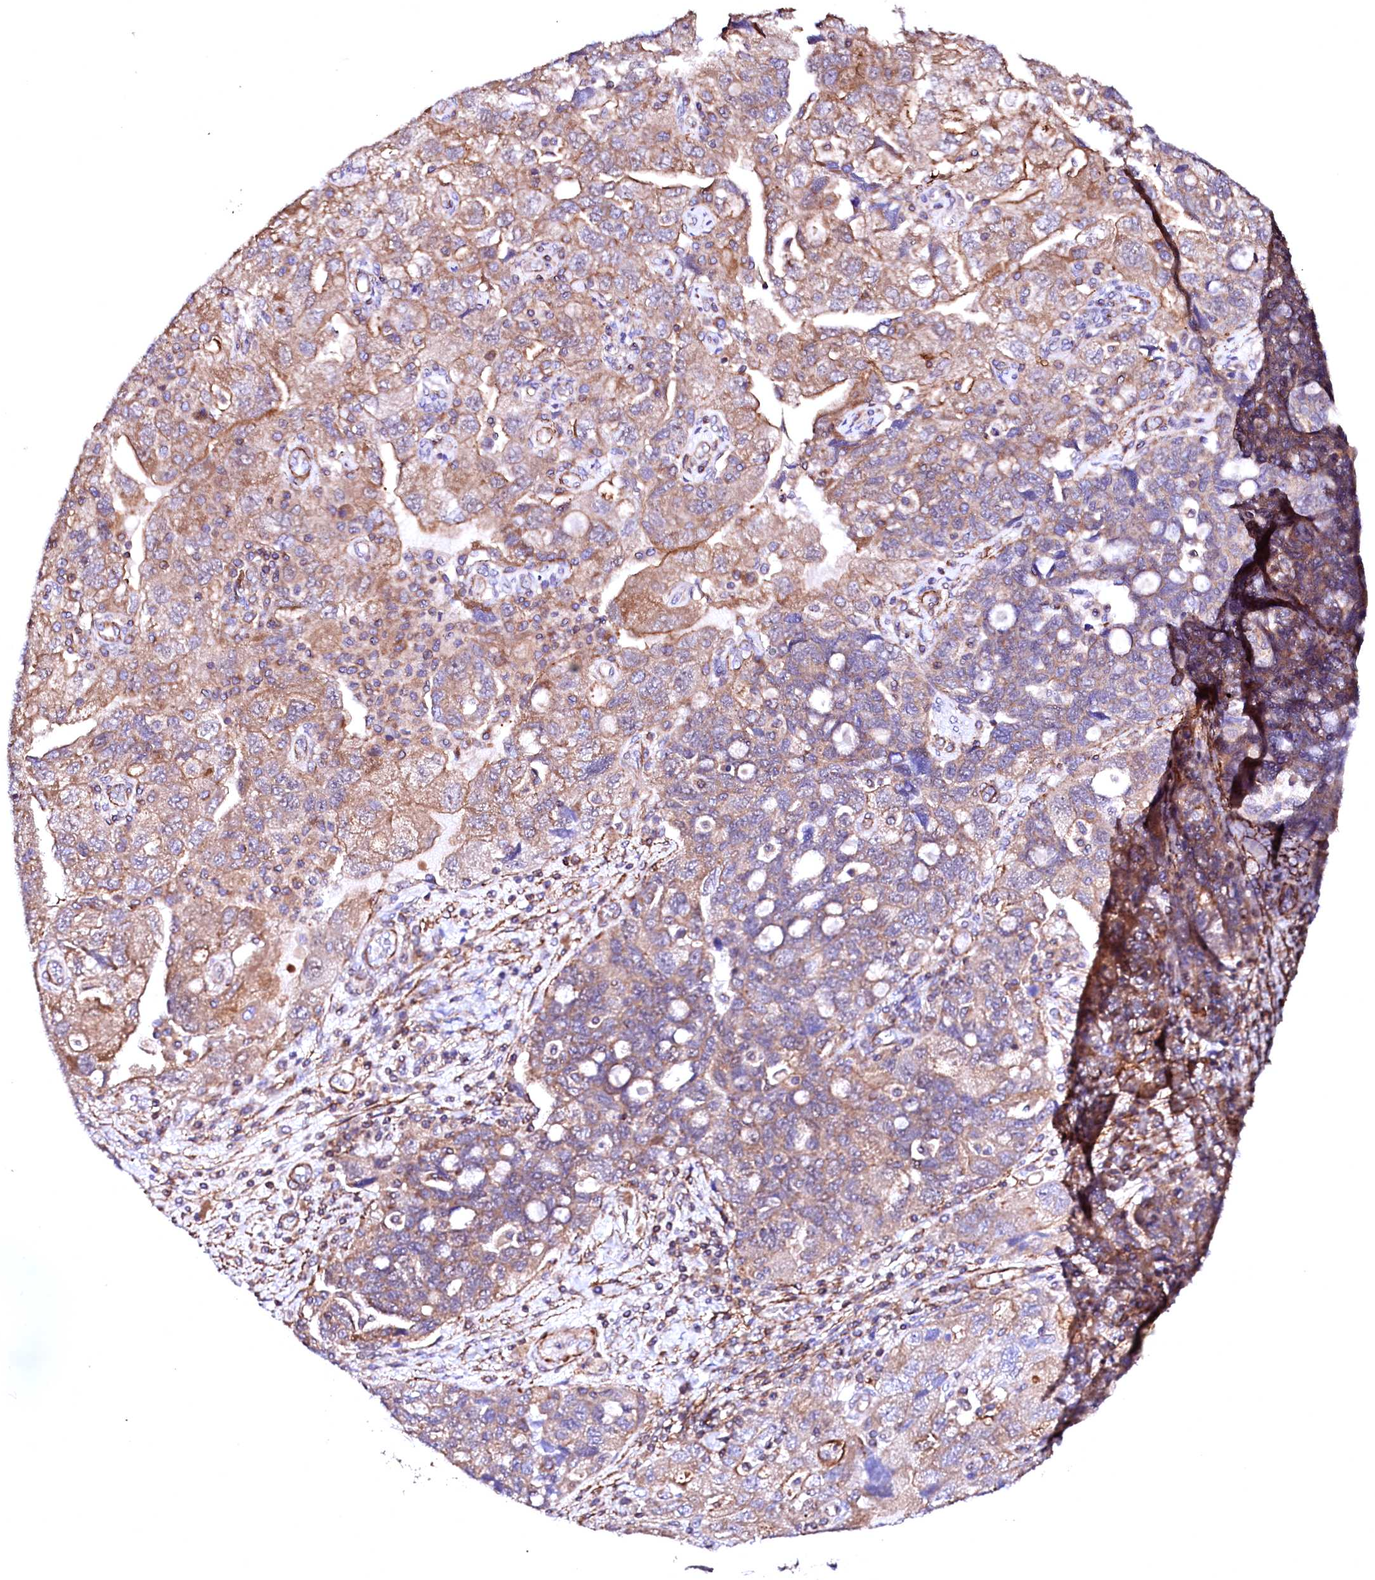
{"staining": {"intensity": "moderate", "quantity": "25%-75%", "location": "cytoplasmic/membranous"}, "tissue": "ovarian cancer", "cell_type": "Tumor cells", "image_type": "cancer", "snomed": [{"axis": "morphology", "description": "Carcinoma, endometroid"}, {"axis": "topography", "description": "Ovary"}], "caption": "IHC (DAB) staining of human ovarian endometroid carcinoma reveals moderate cytoplasmic/membranous protein positivity in approximately 25%-75% of tumor cells. The staining was performed using DAB (3,3'-diaminobenzidine), with brown indicating positive protein expression. Nuclei are stained blue with hematoxylin.", "gene": "GPR176", "patient": {"sex": "female", "age": 51}}